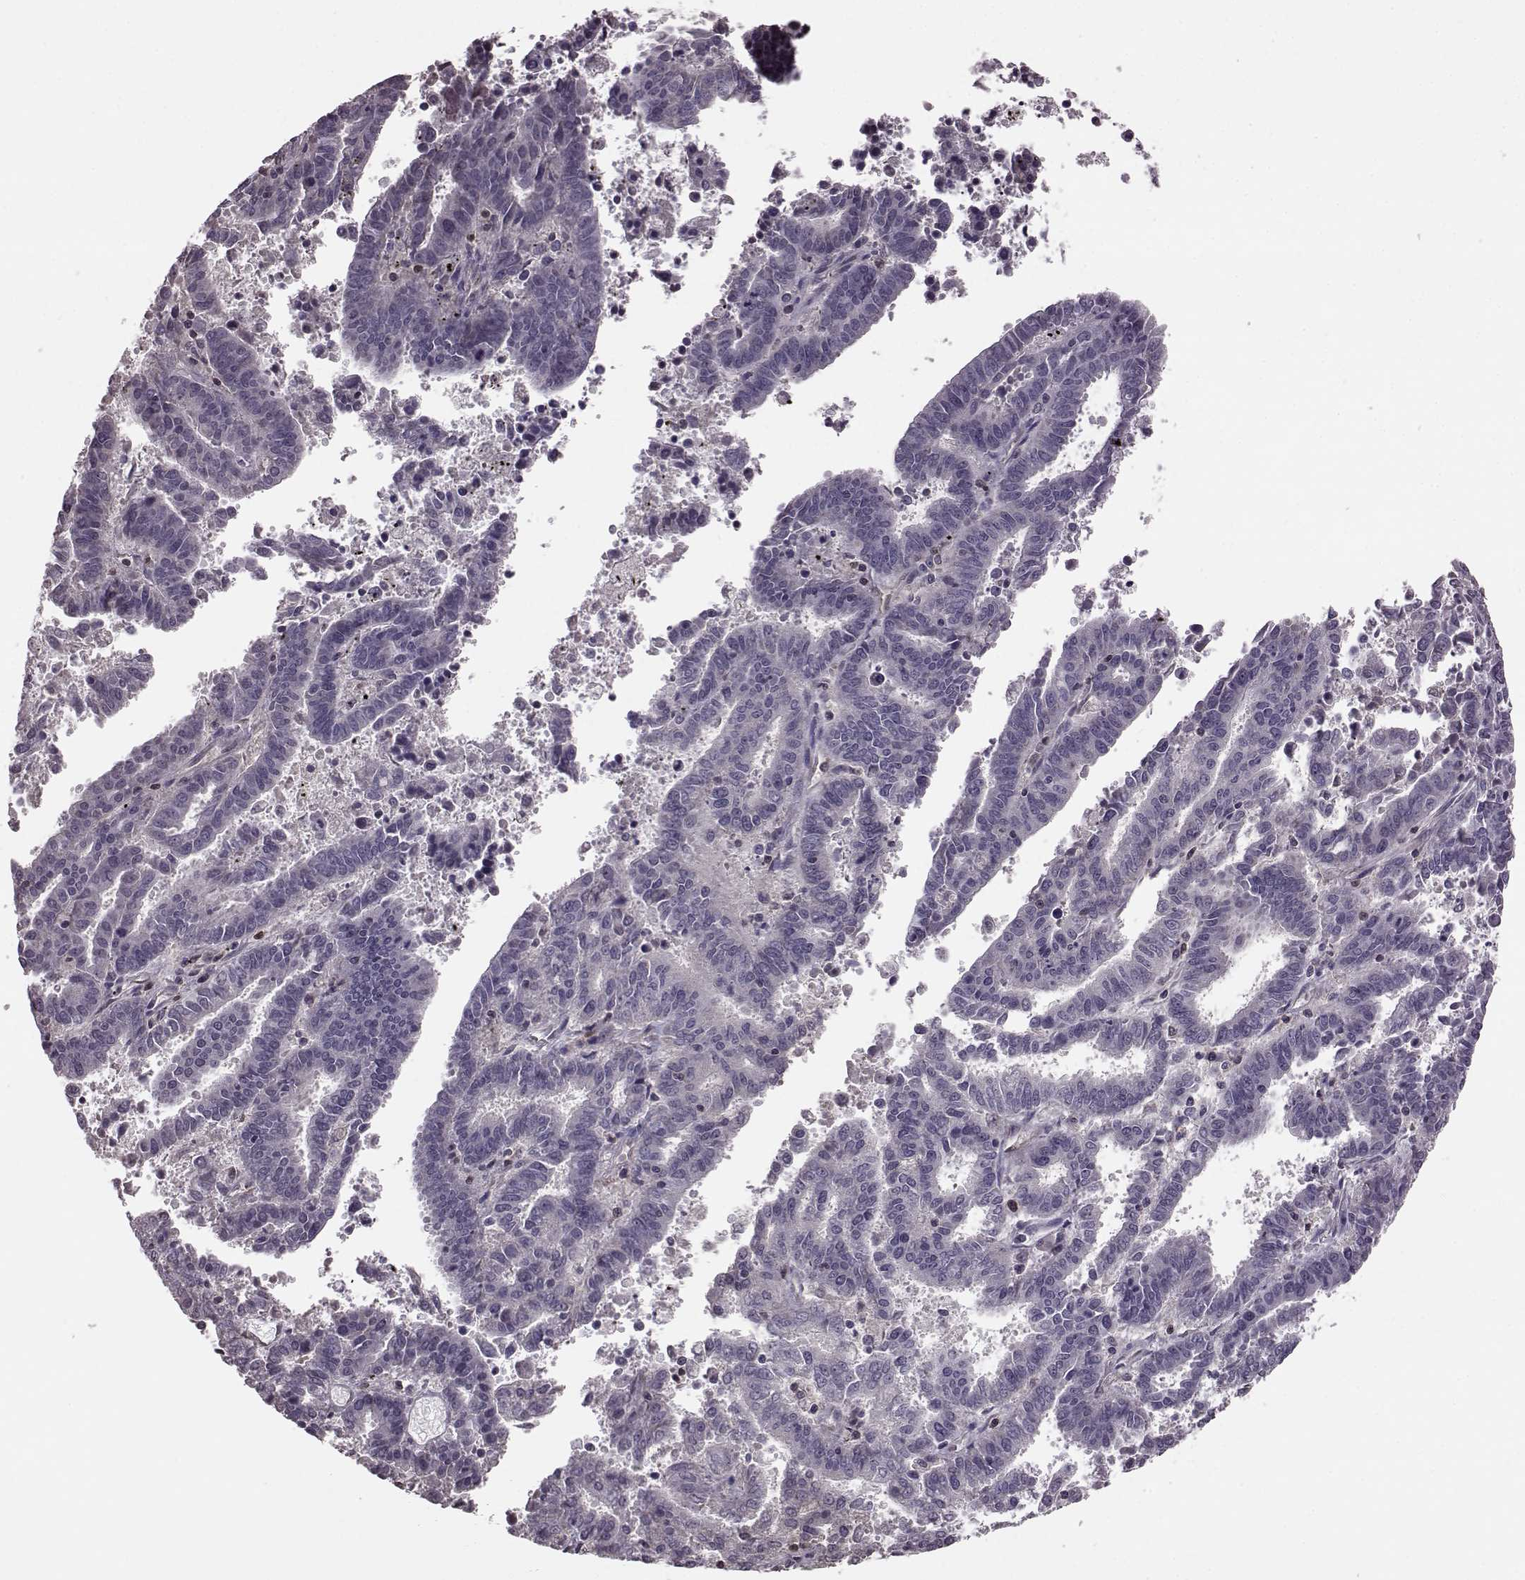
{"staining": {"intensity": "negative", "quantity": "none", "location": "none"}, "tissue": "endometrial cancer", "cell_type": "Tumor cells", "image_type": "cancer", "snomed": [{"axis": "morphology", "description": "Adenocarcinoma, NOS"}, {"axis": "topography", "description": "Uterus"}], "caption": "High power microscopy micrograph of an immunohistochemistry photomicrograph of endometrial cancer, revealing no significant expression in tumor cells.", "gene": "CDC42SE1", "patient": {"sex": "female", "age": 83}}